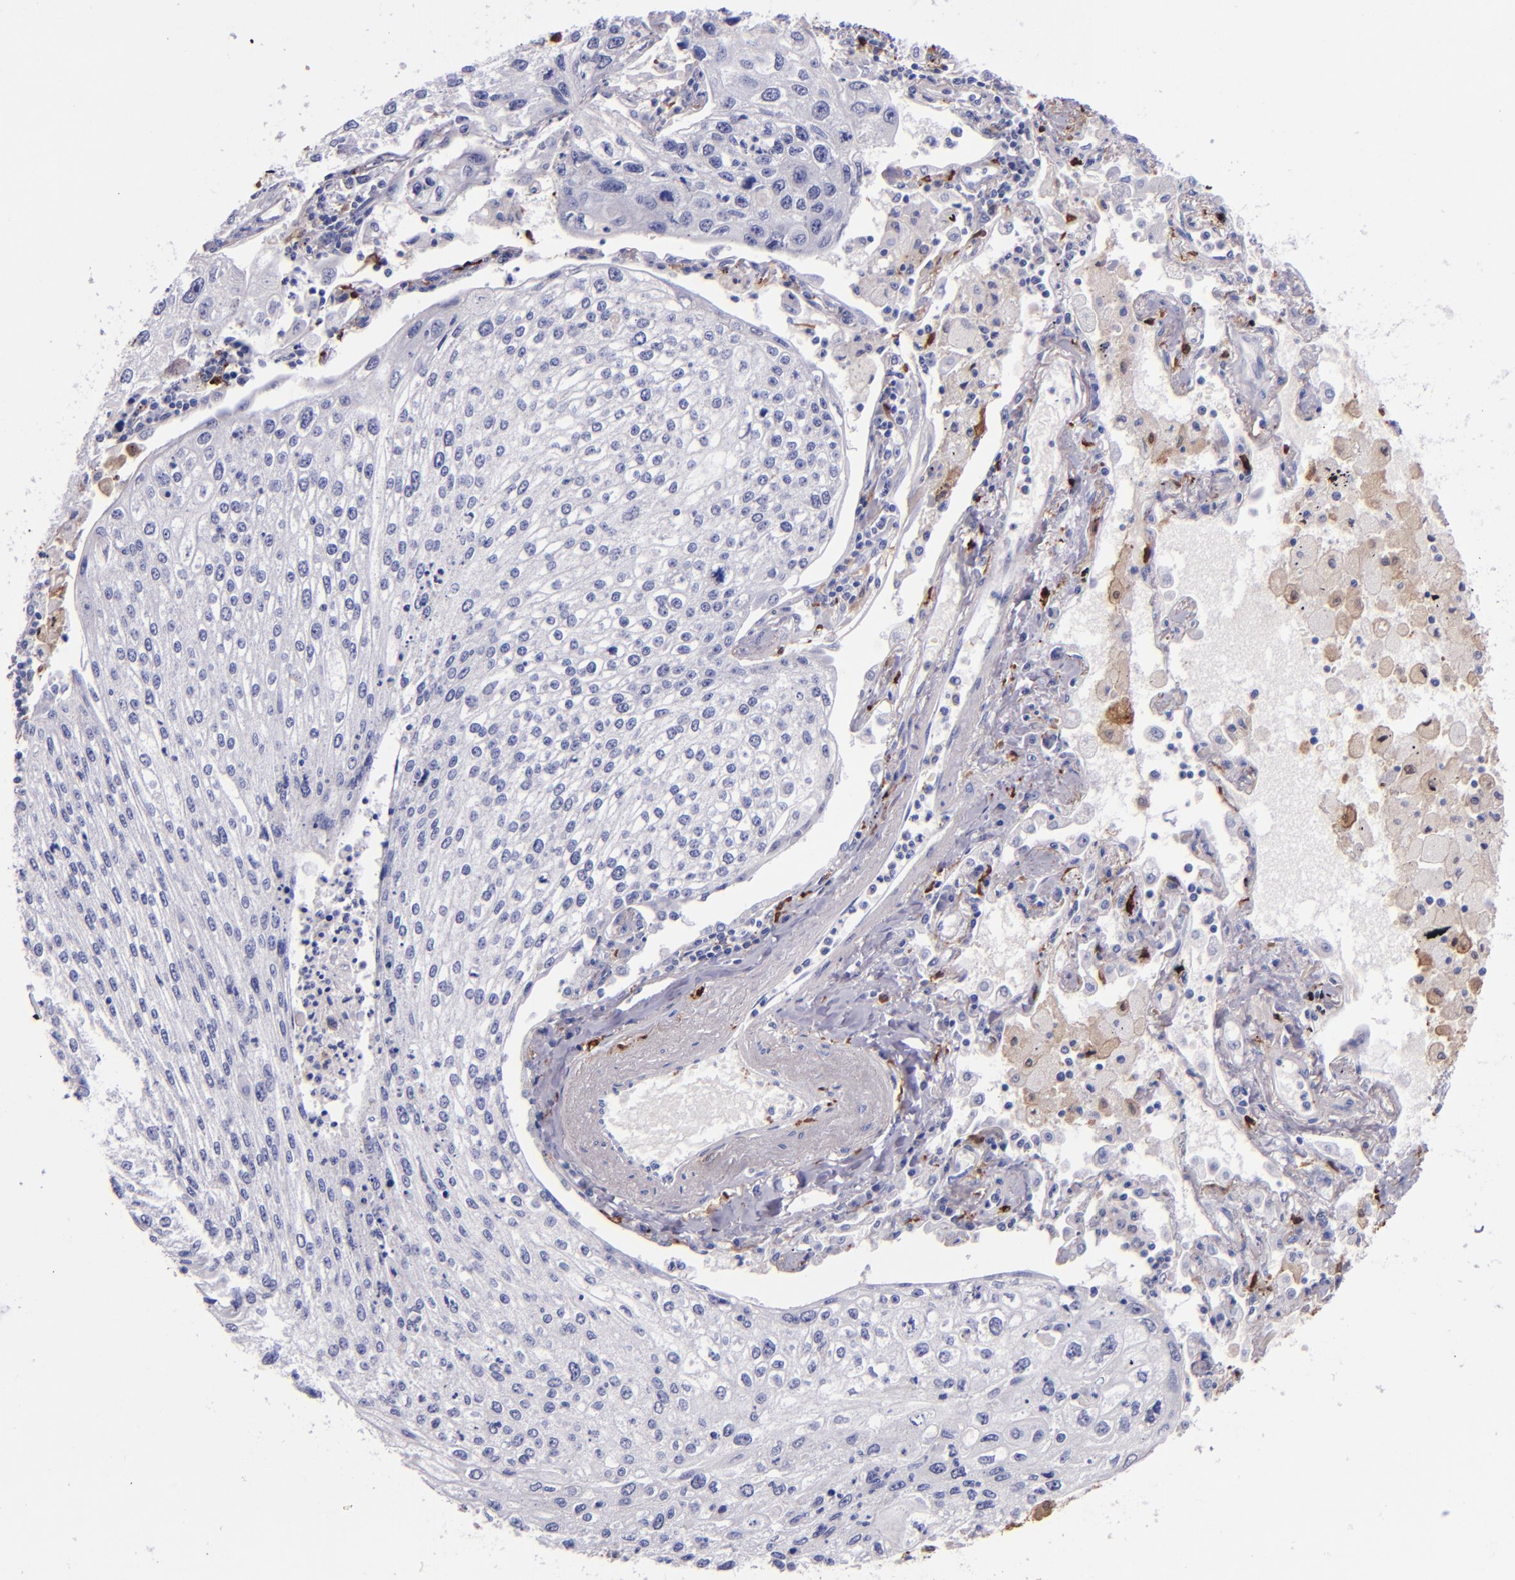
{"staining": {"intensity": "negative", "quantity": "none", "location": "none"}, "tissue": "lung cancer", "cell_type": "Tumor cells", "image_type": "cancer", "snomed": [{"axis": "morphology", "description": "Squamous cell carcinoma, NOS"}, {"axis": "topography", "description": "Lung"}], "caption": "Immunohistochemical staining of human lung cancer shows no significant expression in tumor cells. The staining is performed using DAB (3,3'-diaminobenzidine) brown chromogen with nuclei counter-stained in using hematoxylin.", "gene": "F13A1", "patient": {"sex": "male", "age": 75}}